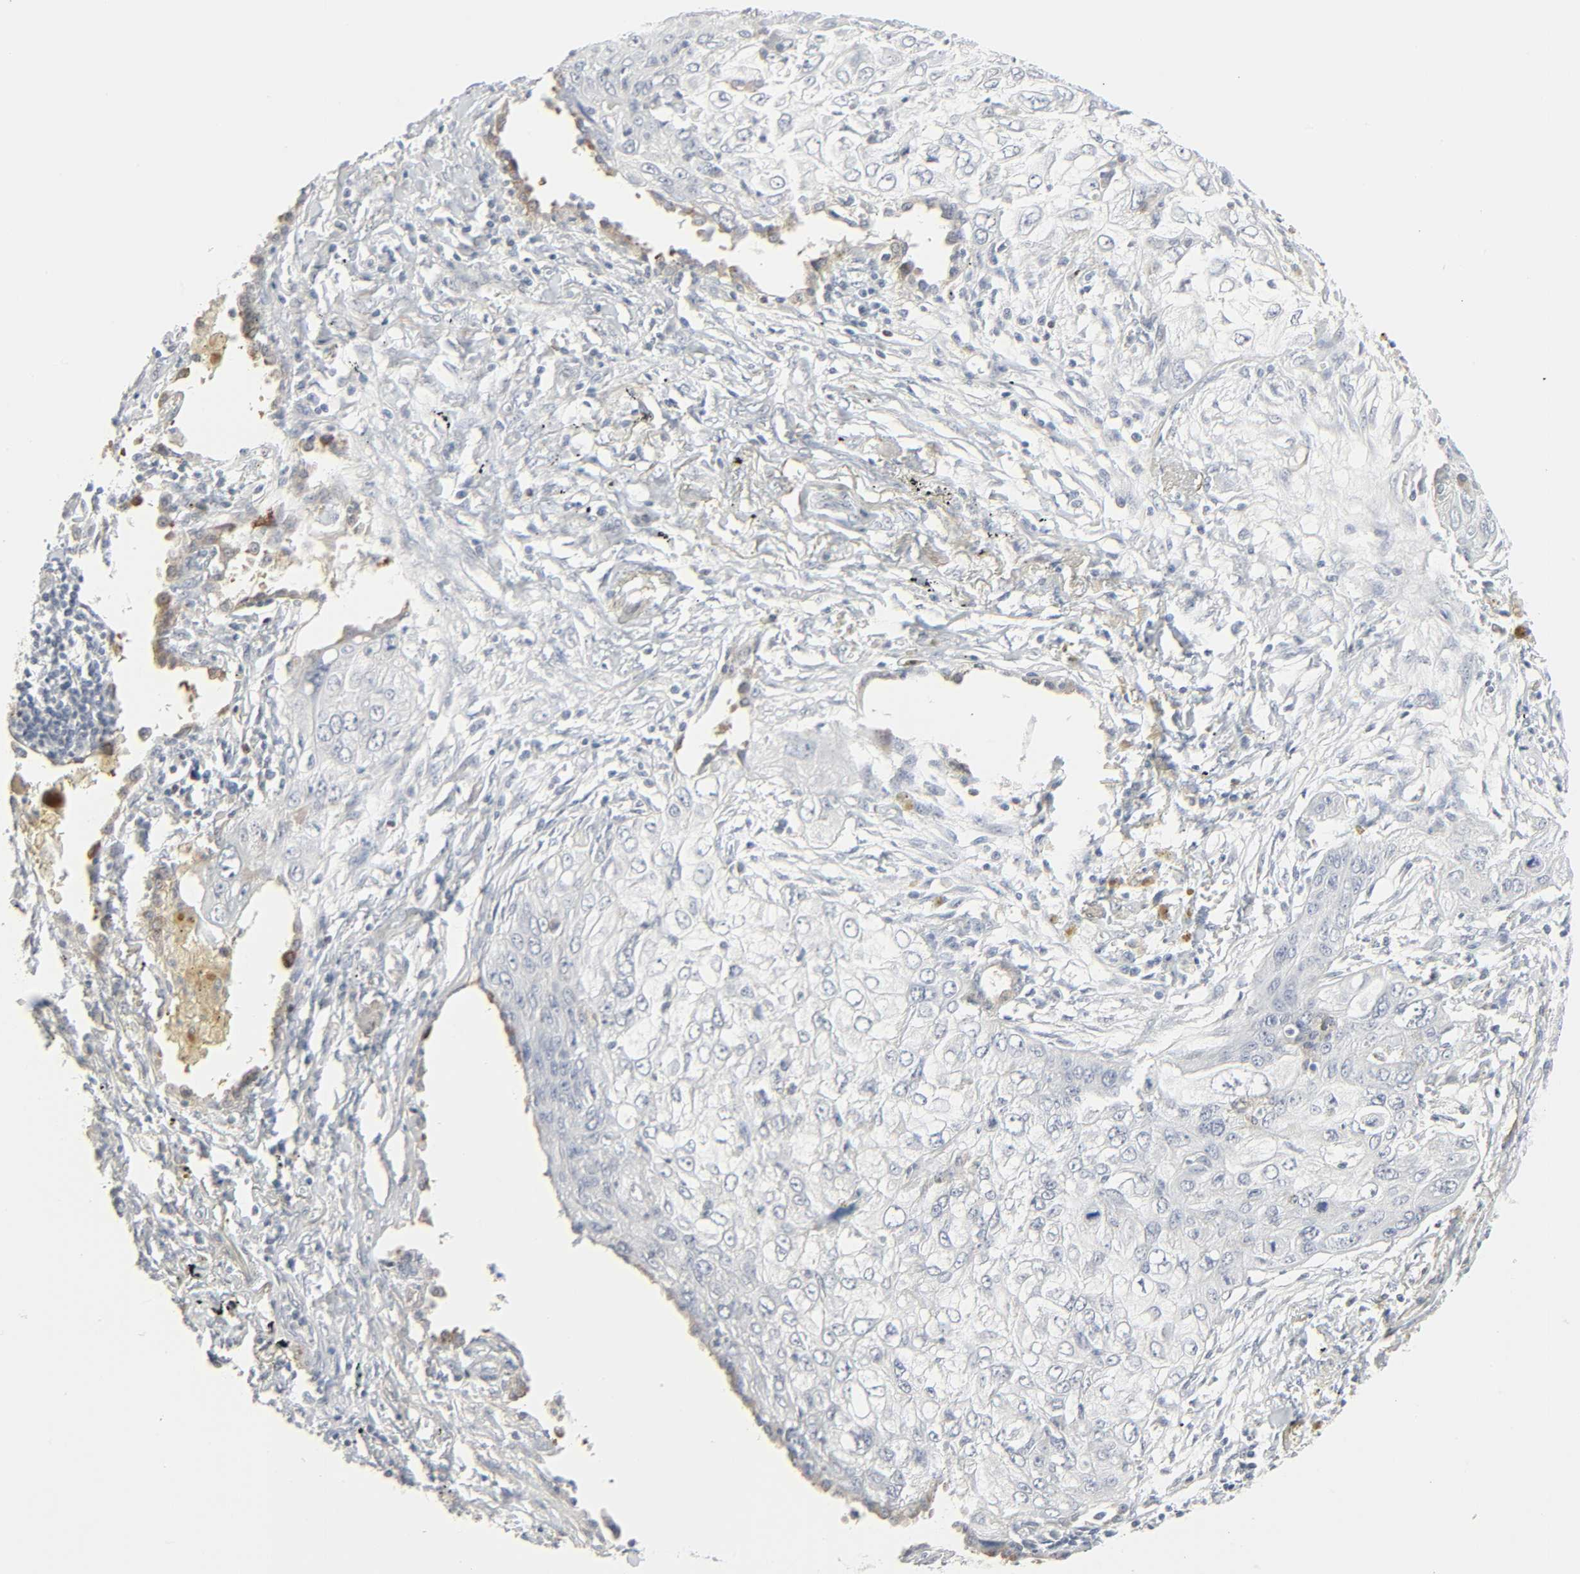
{"staining": {"intensity": "negative", "quantity": "none", "location": "none"}, "tissue": "lung cancer", "cell_type": "Tumor cells", "image_type": "cancer", "snomed": [{"axis": "morphology", "description": "Squamous cell carcinoma, NOS"}, {"axis": "topography", "description": "Lung"}], "caption": "Tumor cells are negative for protein expression in human squamous cell carcinoma (lung). (DAB IHC, high magnification).", "gene": "ZBTB16", "patient": {"sex": "male", "age": 71}}